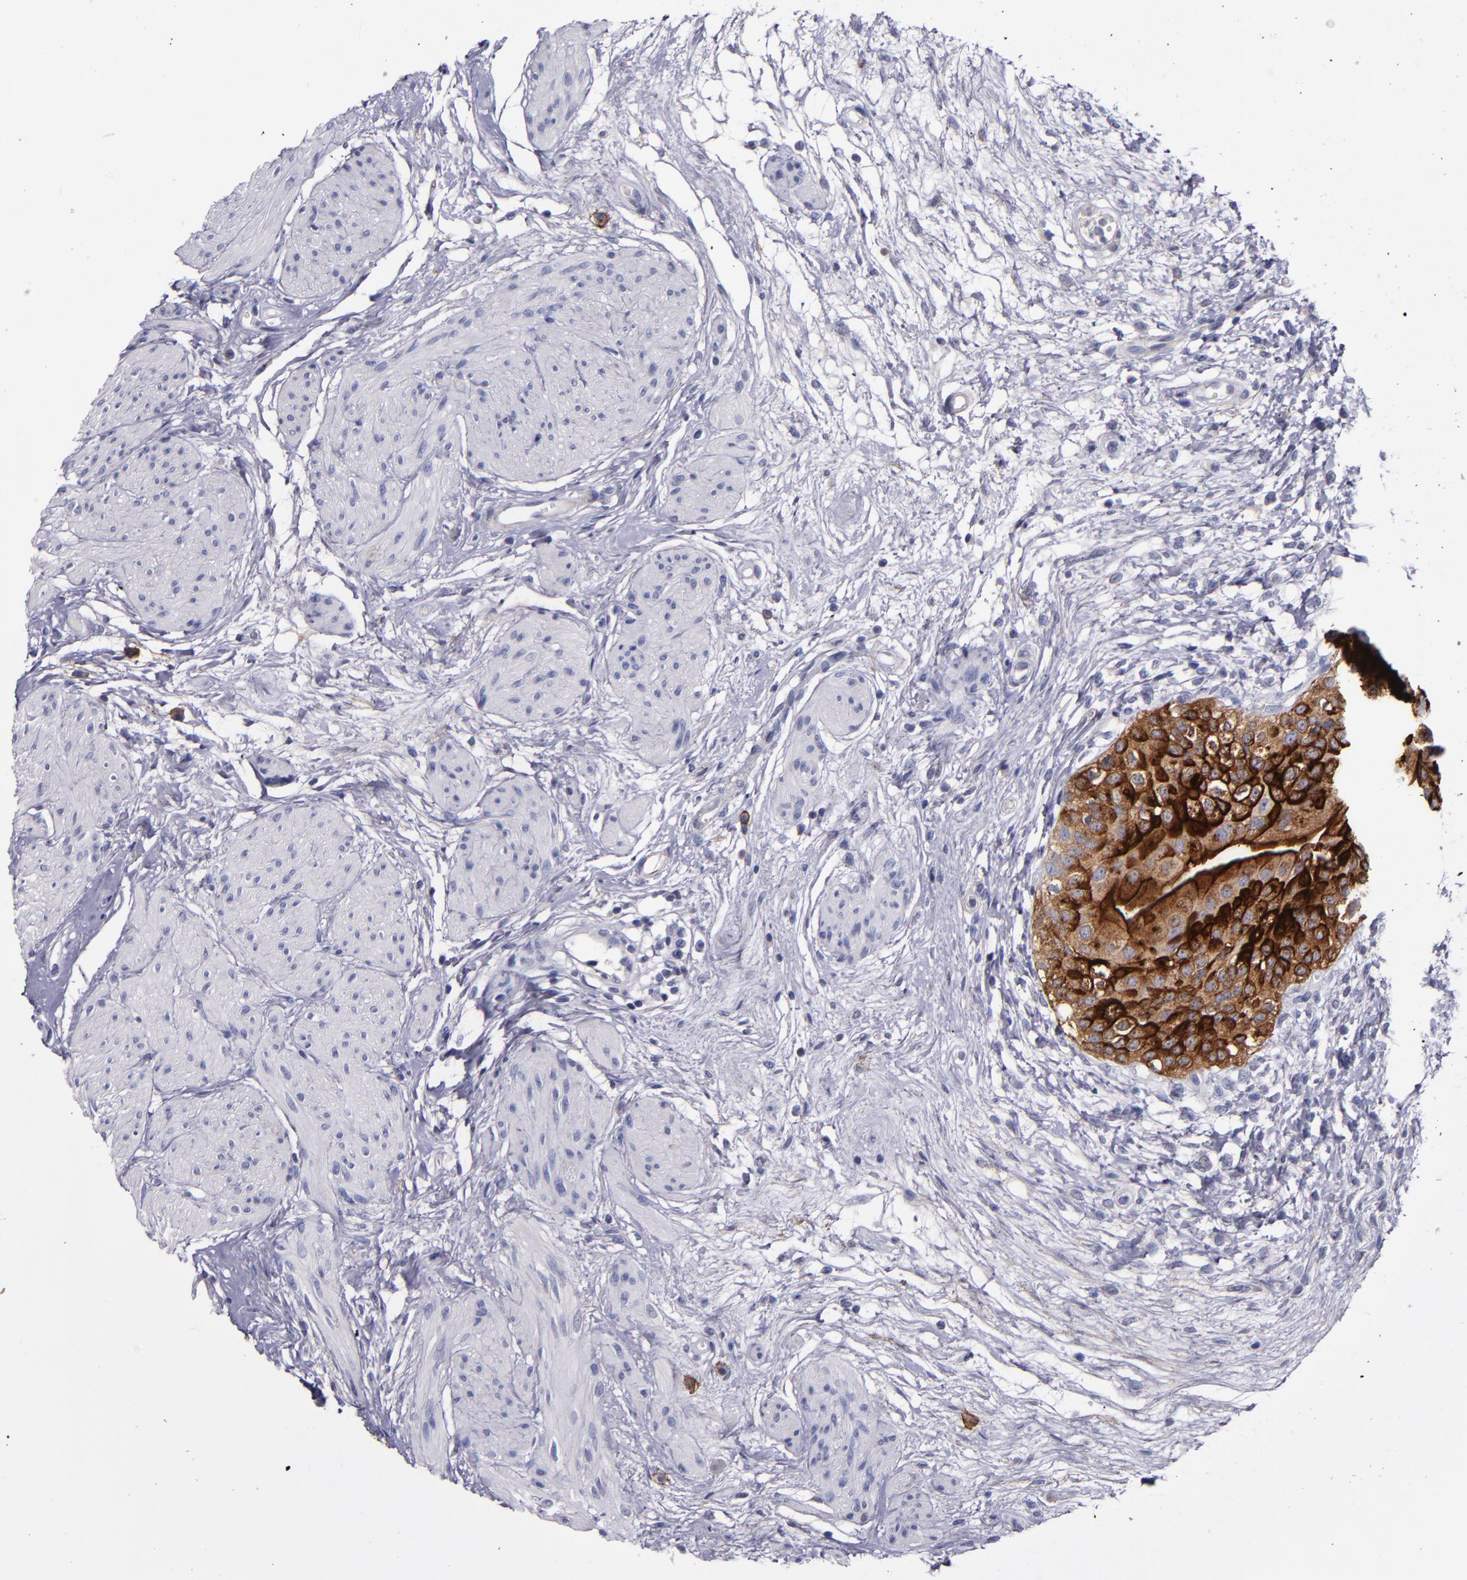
{"staining": {"intensity": "strong", "quantity": ">75%", "location": "cytoplasmic/membranous"}, "tissue": "urinary bladder", "cell_type": "Urothelial cells", "image_type": "normal", "snomed": [{"axis": "morphology", "description": "Normal tissue, NOS"}, {"axis": "topography", "description": "Urinary bladder"}], "caption": "Benign urinary bladder shows strong cytoplasmic/membranous positivity in about >75% of urothelial cells.", "gene": "MFGE8", "patient": {"sex": "female", "age": 55}}